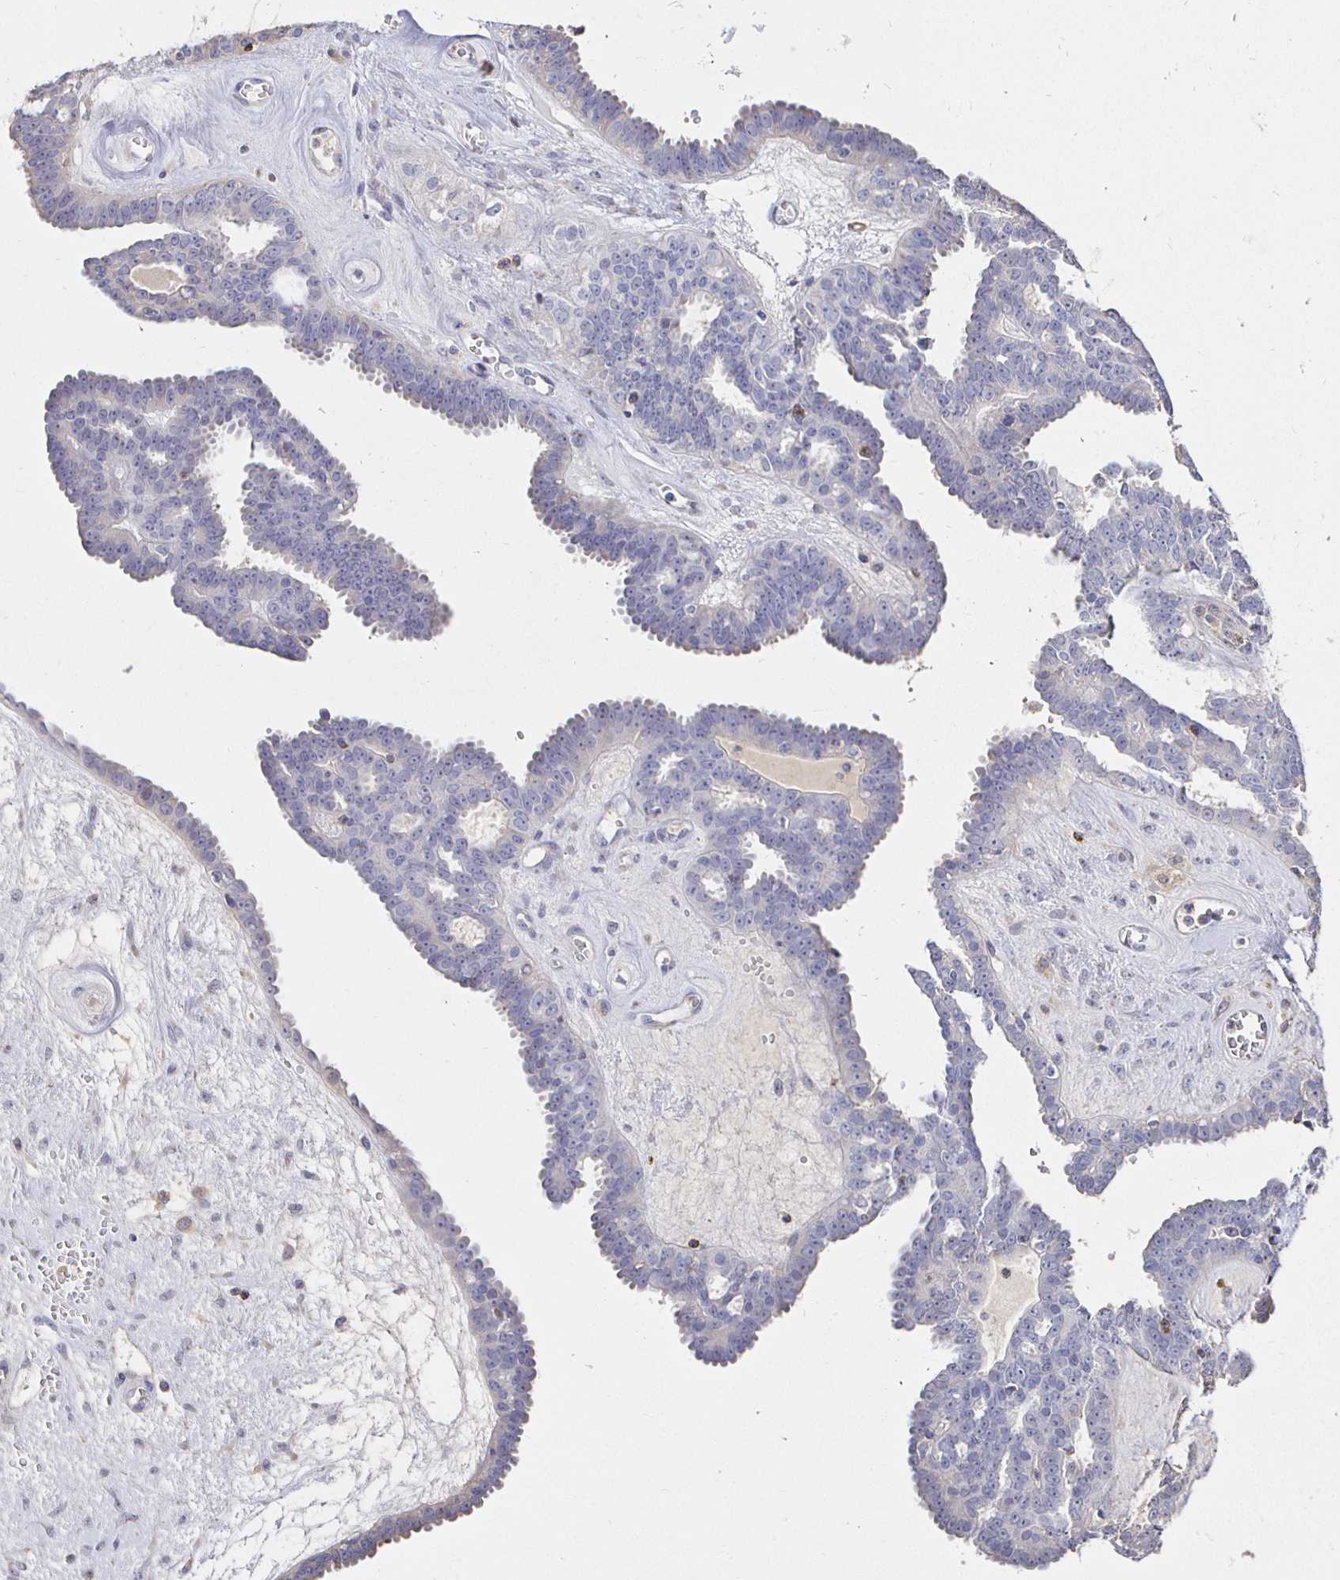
{"staining": {"intensity": "negative", "quantity": "none", "location": "none"}, "tissue": "ovarian cancer", "cell_type": "Tumor cells", "image_type": "cancer", "snomed": [{"axis": "morphology", "description": "Cystadenocarcinoma, serous, NOS"}, {"axis": "topography", "description": "Ovary"}], "caption": "Tumor cells are negative for protein expression in human ovarian cancer (serous cystadenocarcinoma).", "gene": "CXCR3", "patient": {"sex": "female", "age": 71}}